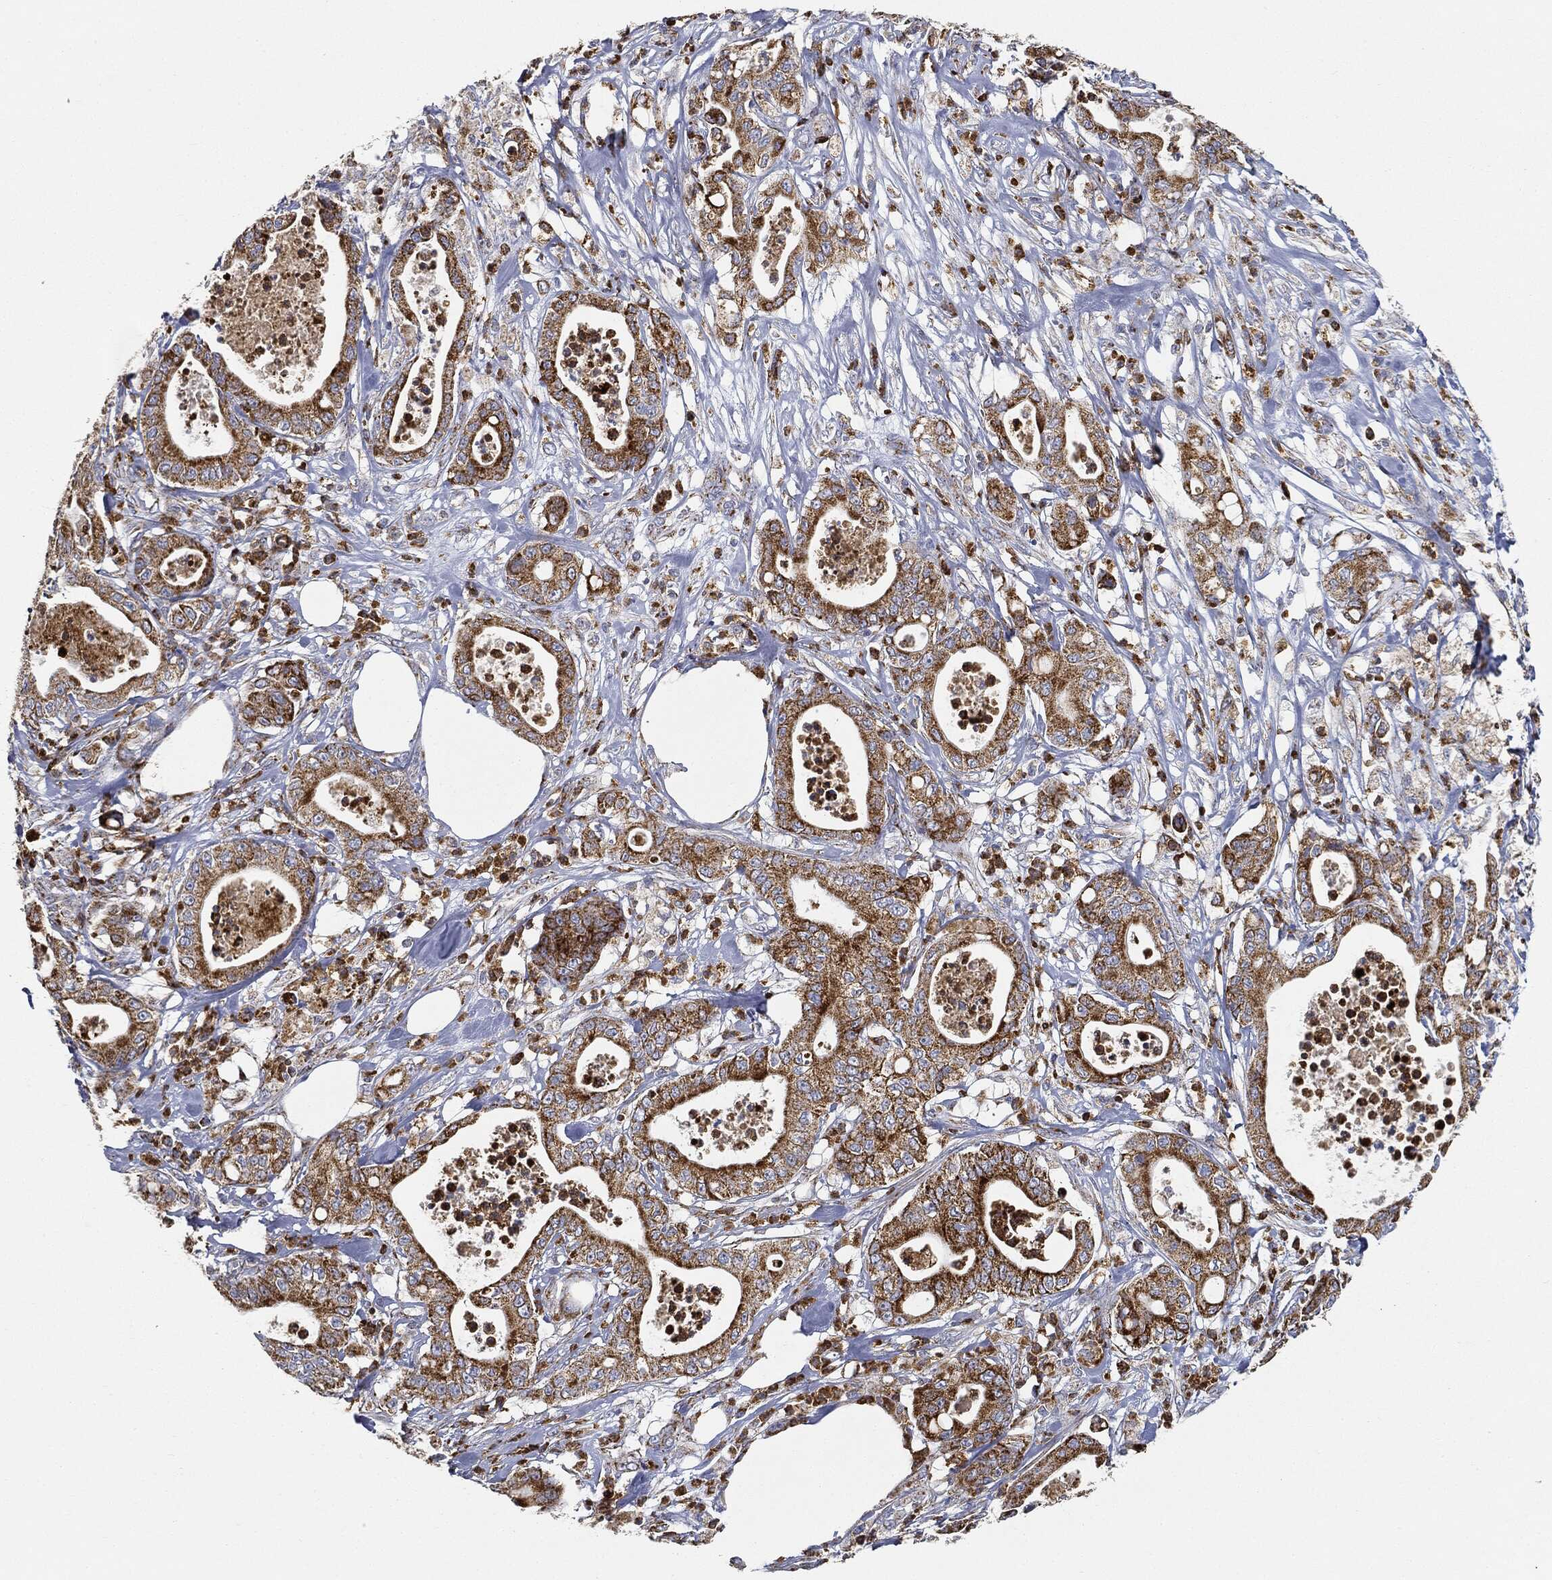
{"staining": {"intensity": "strong", "quantity": ">75%", "location": "cytoplasmic/membranous"}, "tissue": "pancreatic cancer", "cell_type": "Tumor cells", "image_type": "cancer", "snomed": [{"axis": "morphology", "description": "Adenocarcinoma, NOS"}, {"axis": "topography", "description": "Pancreas"}], "caption": "There is high levels of strong cytoplasmic/membranous positivity in tumor cells of pancreatic cancer (adenocarcinoma), as demonstrated by immunohistochemical staining (brown color).", "gene": "CAPN15", "patient": {"sex": "male", "age": 71}}